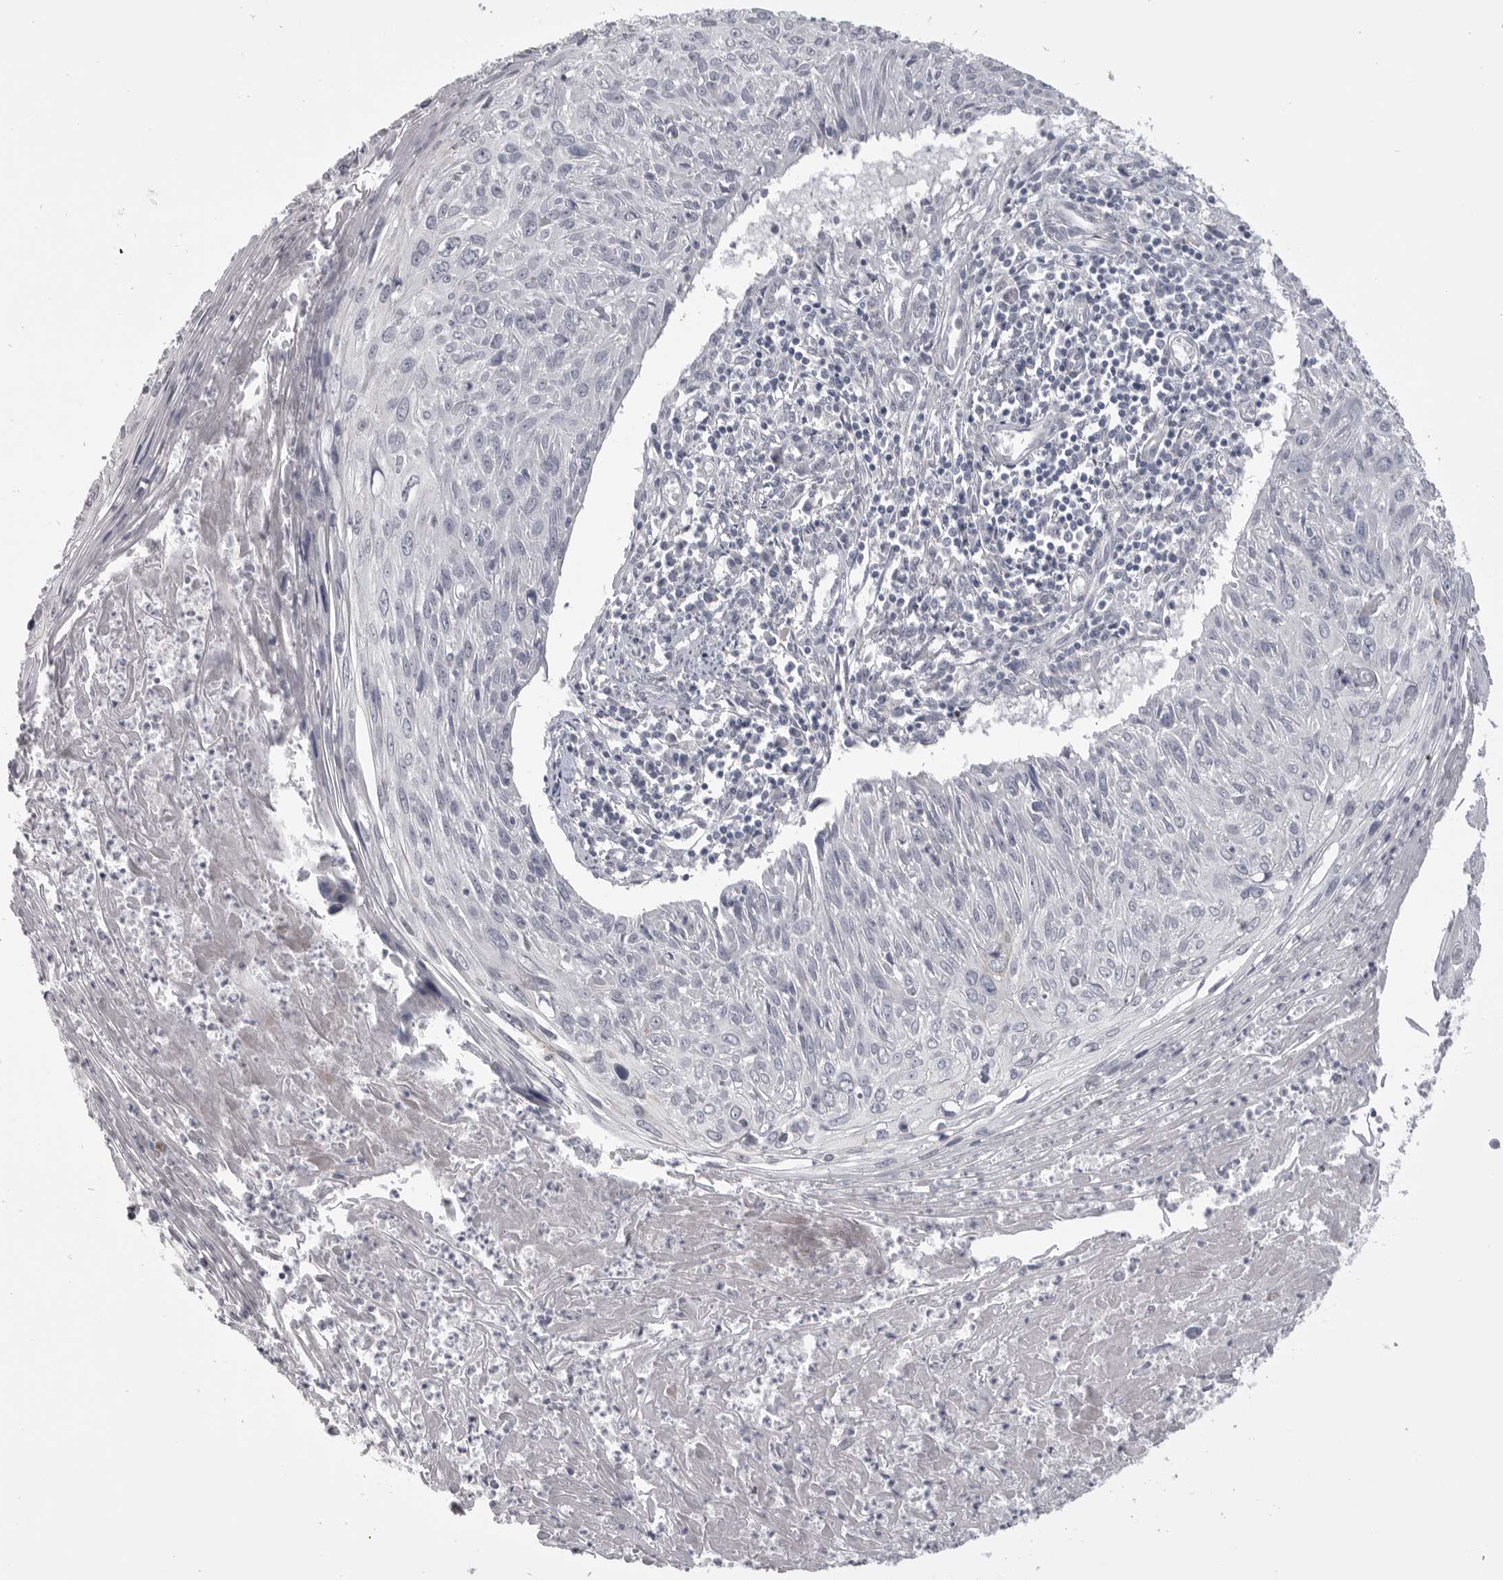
{"staining": {"intensity": "negative", "quantity": "none", "location": "none"}, "tissue": "cervical cancer", "cell_type": "Tumor cells", "image_type": "cancer", "snomed": [{"axis": "morphology", "description": "Squamous cell carcinoma, NOS"}, {"axis": "topography", "description": "Cervix"}], "caption": "The histopathology image shows no significant positivity in tumor cells of cervical squamous cell carcinoma.", "gene": "SERPING1", "patient": {"sex": "female", "age": 51}}